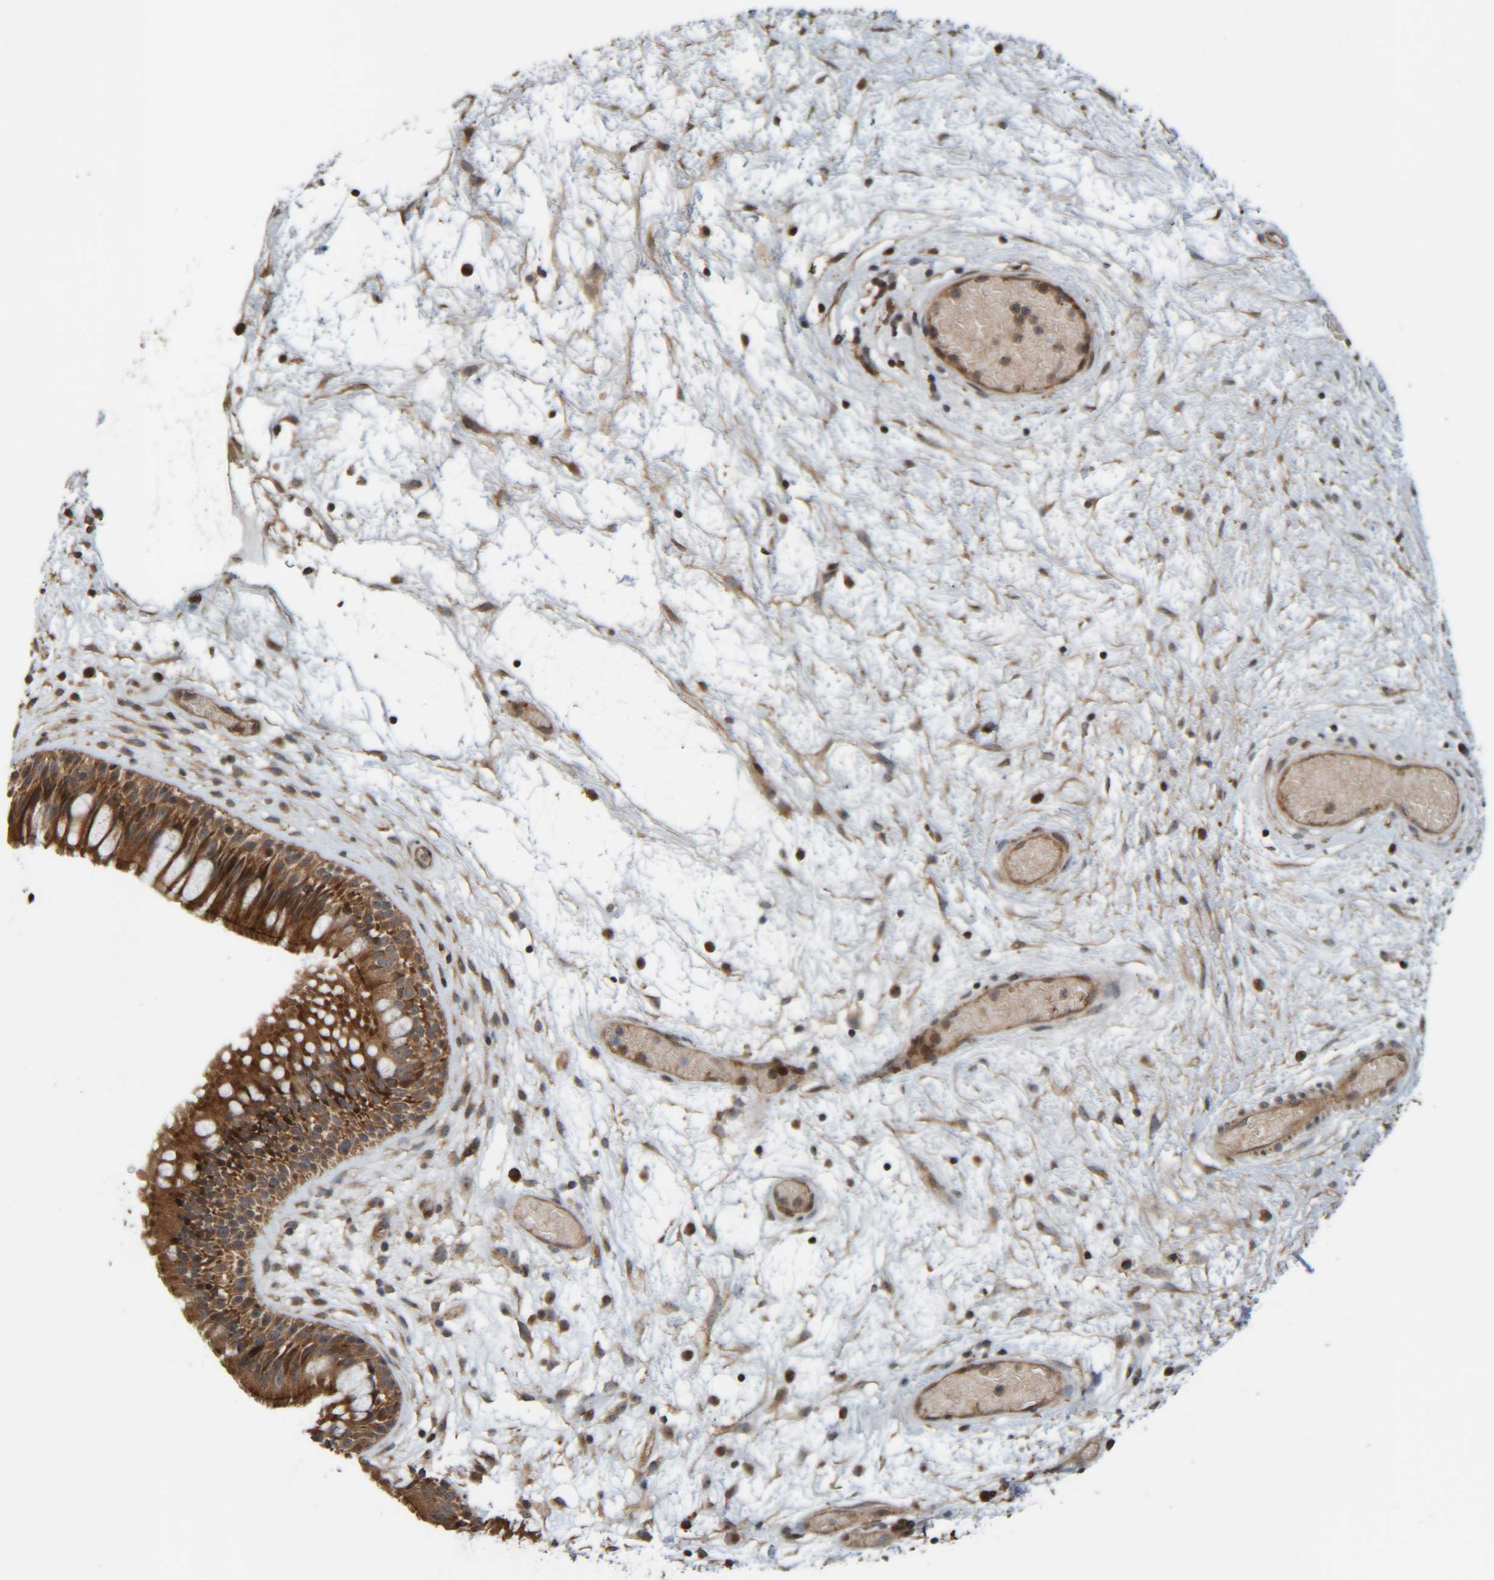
{"staining": {"intensity": "moderate", "quantity": ">75%", "location": "cytoplasmic/membranous"}, "tissue": "nasopharynx", "cell_type": "Respiratory epithelial cells", "image_type": "normal", "snomed": [{"axis": "morphology", "description": "Normal tissue, NOS"}, {"axis": "morphology", "description": "Inflammation, NOS"}, {"axis": "topography", "description": "Nasopharynx"}], "caption": "About >75% of respiratory epithelial cells in normal nasopharynx display moderate cytoplasmic/membranous protein expression as visualized by brown immunohistochemical staining.", "gene": "CCDC57", "patient": {"sex": "male", "age": 48}}